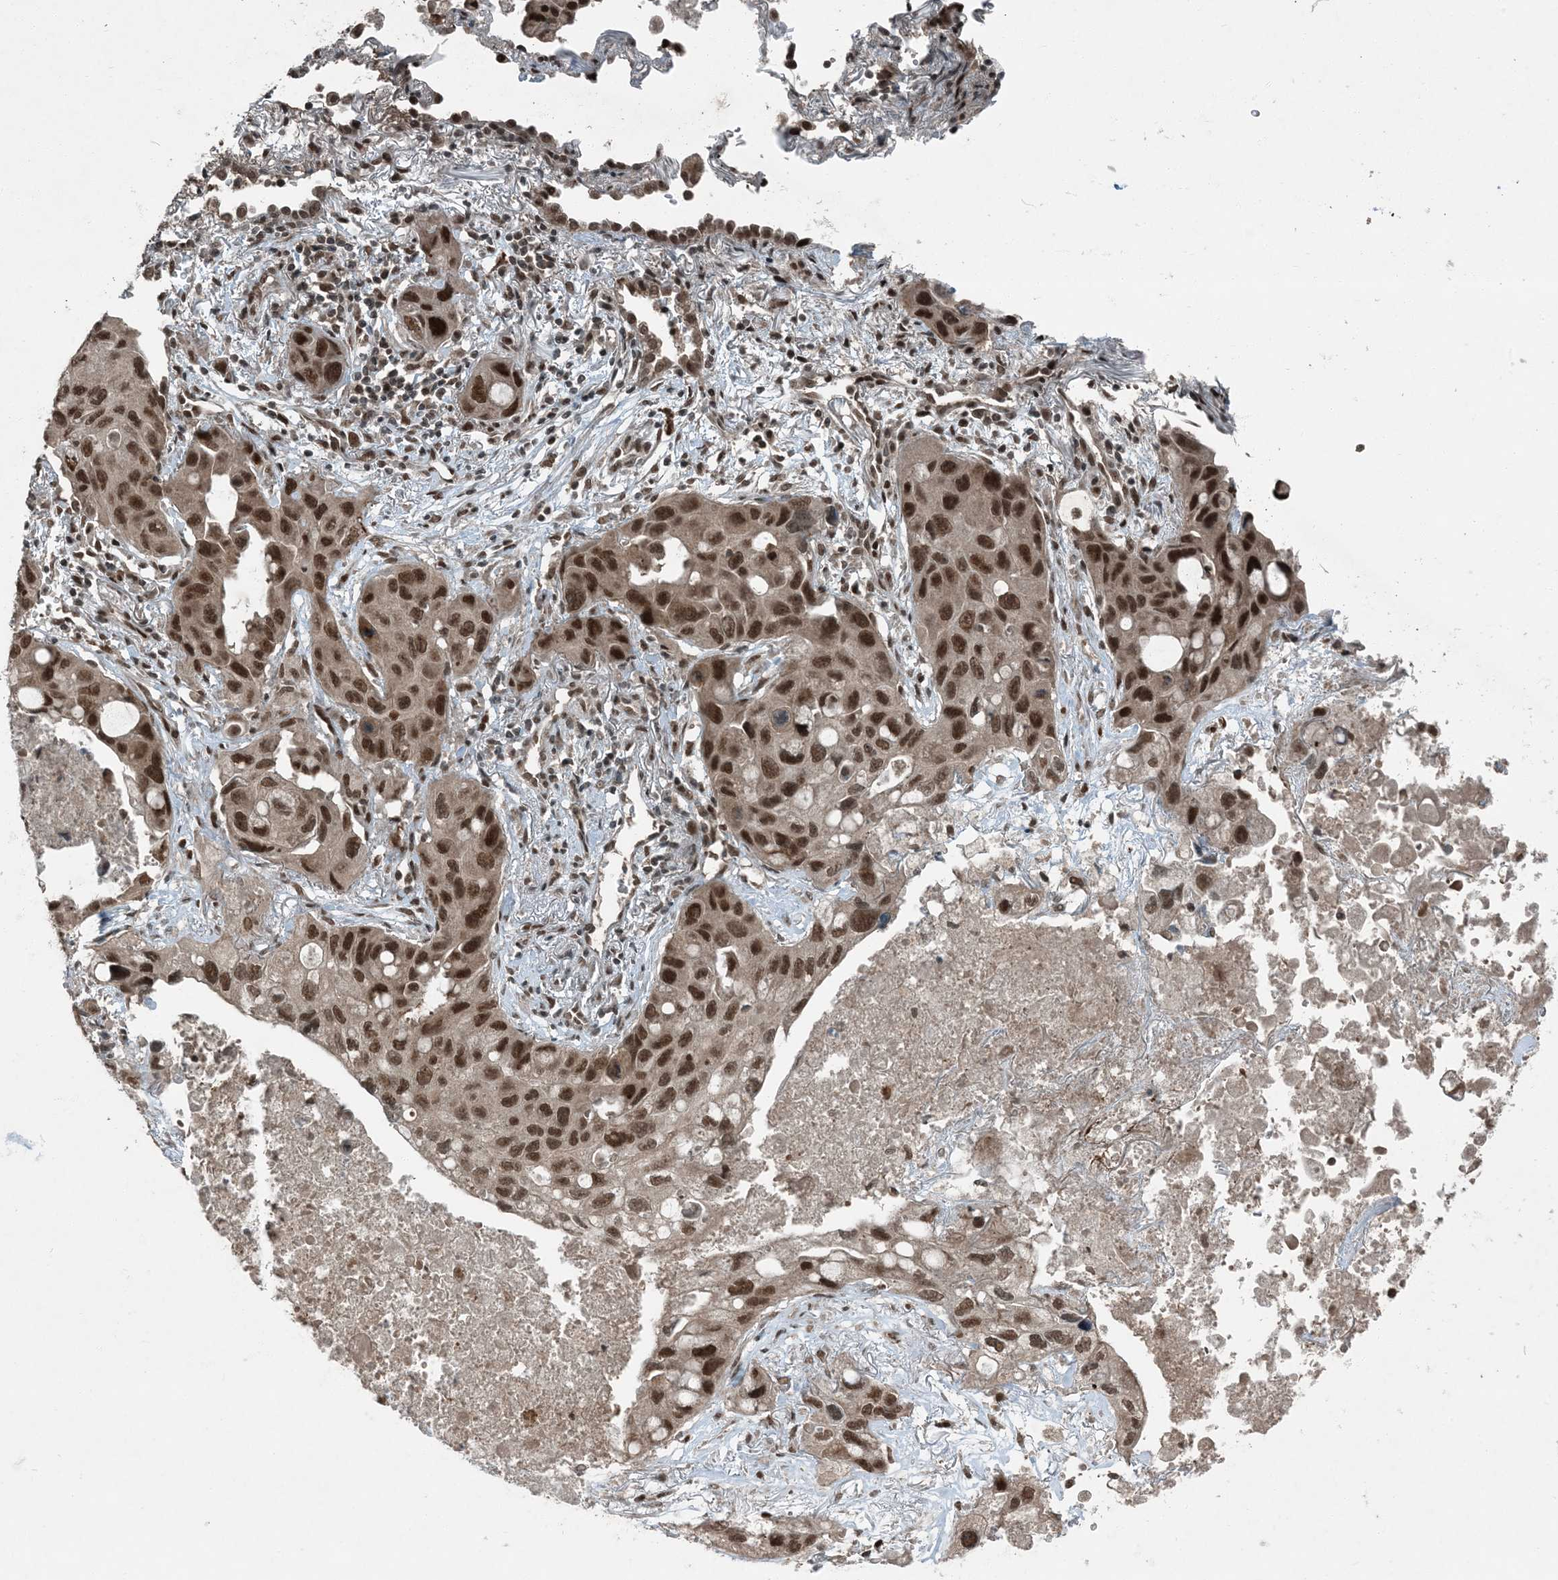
{"staining": {"intensity": "strong", "quantity": ">75%", "location": "nuclear"}, "tissue": "lung cancer", "cell_type": "Tumor cells", "image_type": "cancer", "snomed": [{"axis": "morphology", "description": "Squamous cell carcinoma, NOS"}, {"axis": "topography", "description": "Lung"}], "caption": "This image exhibits squamous cell carcinoma (lung) stained with IHC to label a protein in brown. The nuclear of tumor cells show strong positivity for the protein. Nuclei are counter-stained blue.", "gene": "TRAPPC12", "patient": {"sex": "female", "age": 73}}